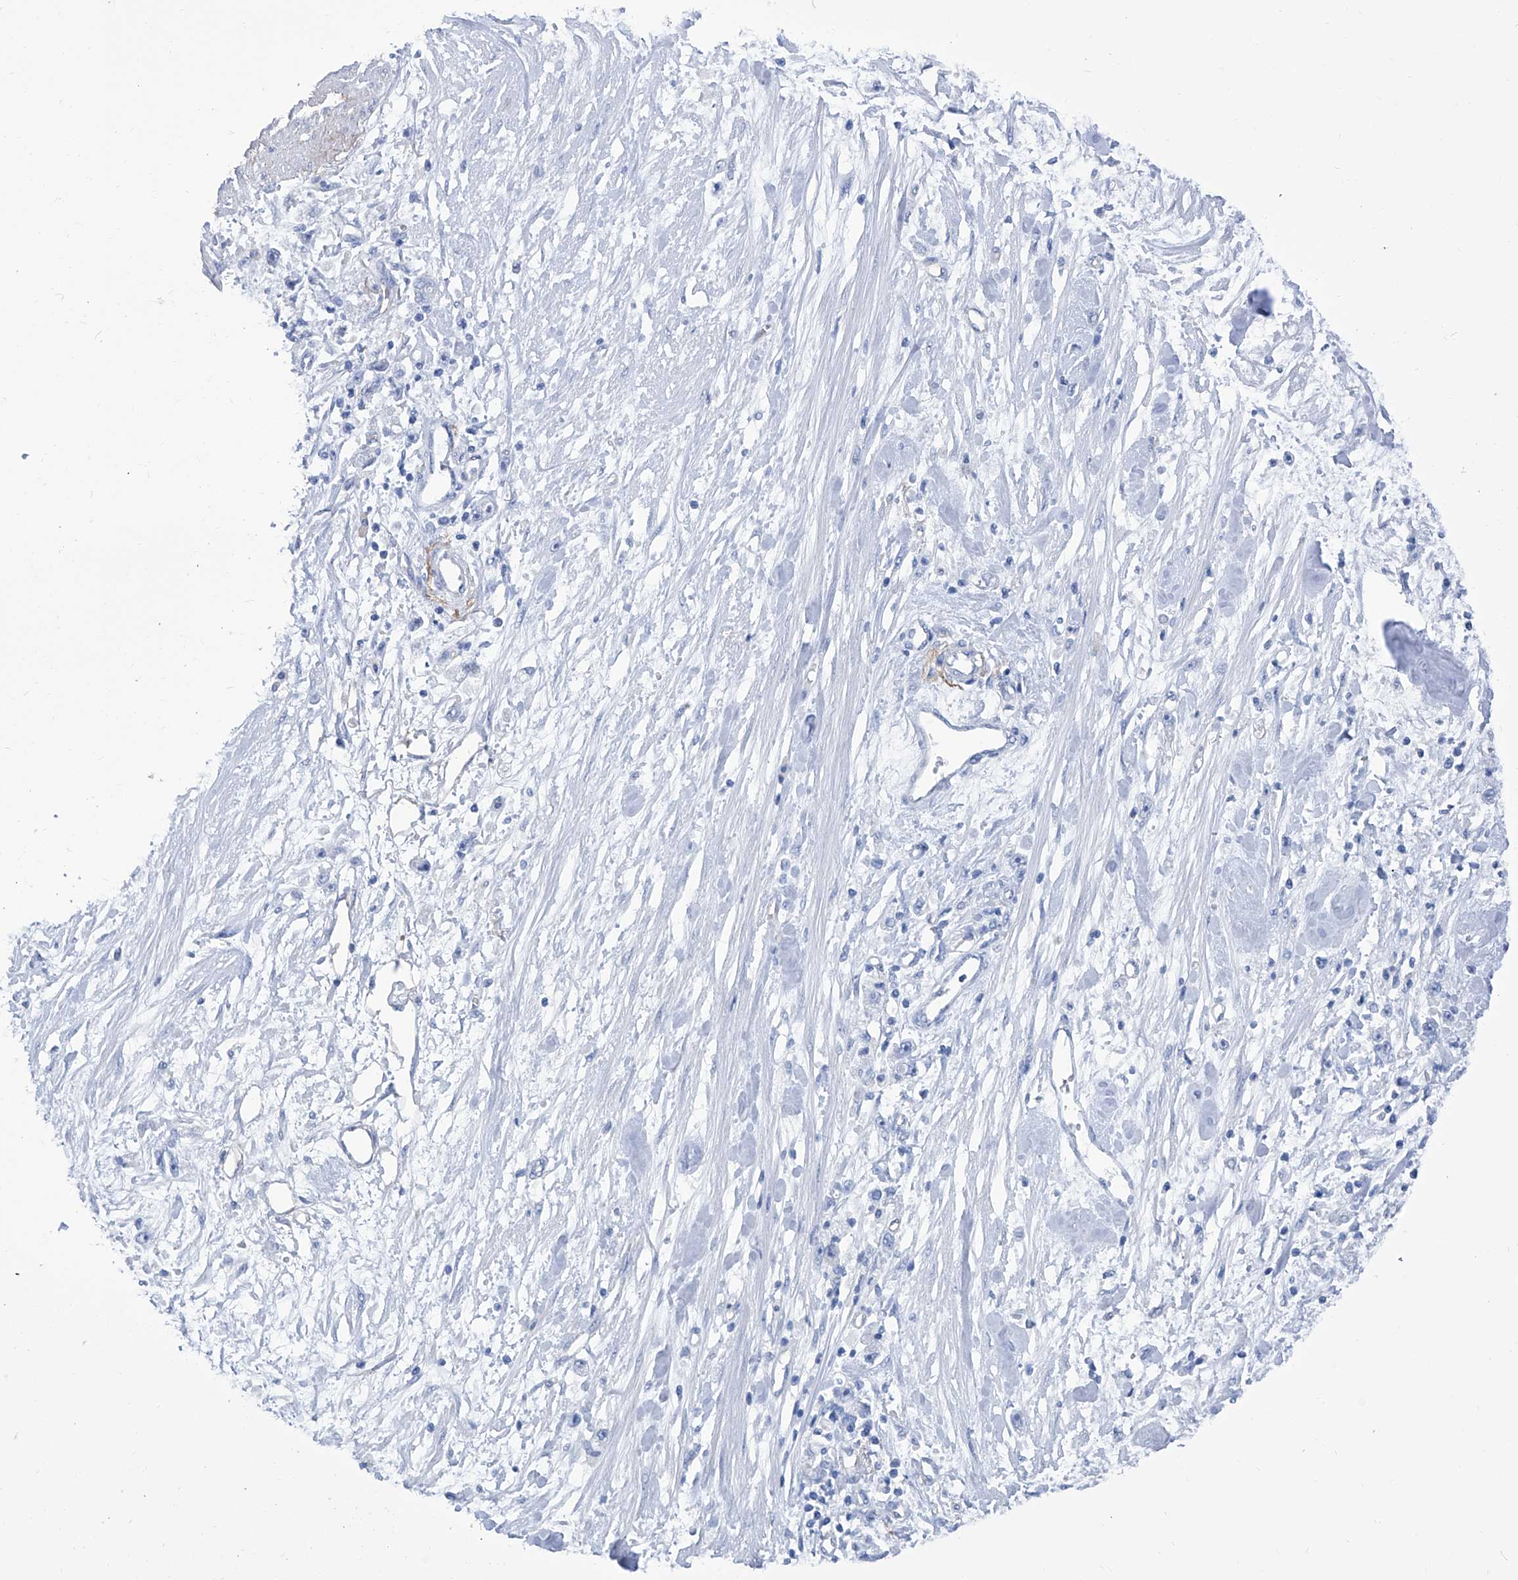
{"staining": {"intensity": "negative", "quantity": "none", "location": "none"}, "tissue": "stomach cancer", "cell_type": "Tumor cells", "image_type": "cancer", "snomed": [{"axis": "morphology", "description": "Adenocarcinoma, NOS"}, {"axis": "topography", "description": "Stomach"}], "caption": "High magnification brightfield microscopy of stomach cancer (adenocarcinoma) stained with DAB (3,3'-diaminobenzidine) (brown) and counterstained with hematoxylin (blue): tumor cells show no significant staining. (Stains: DAB (3,3'-diaminobenzidine) immunohistochemistry (IHC) with hematoxylin counter stain, Microscopy: brightfield microscopy at high magnification).", "gene": "SMS", "patient": {"sex": "female", "age": 59}}